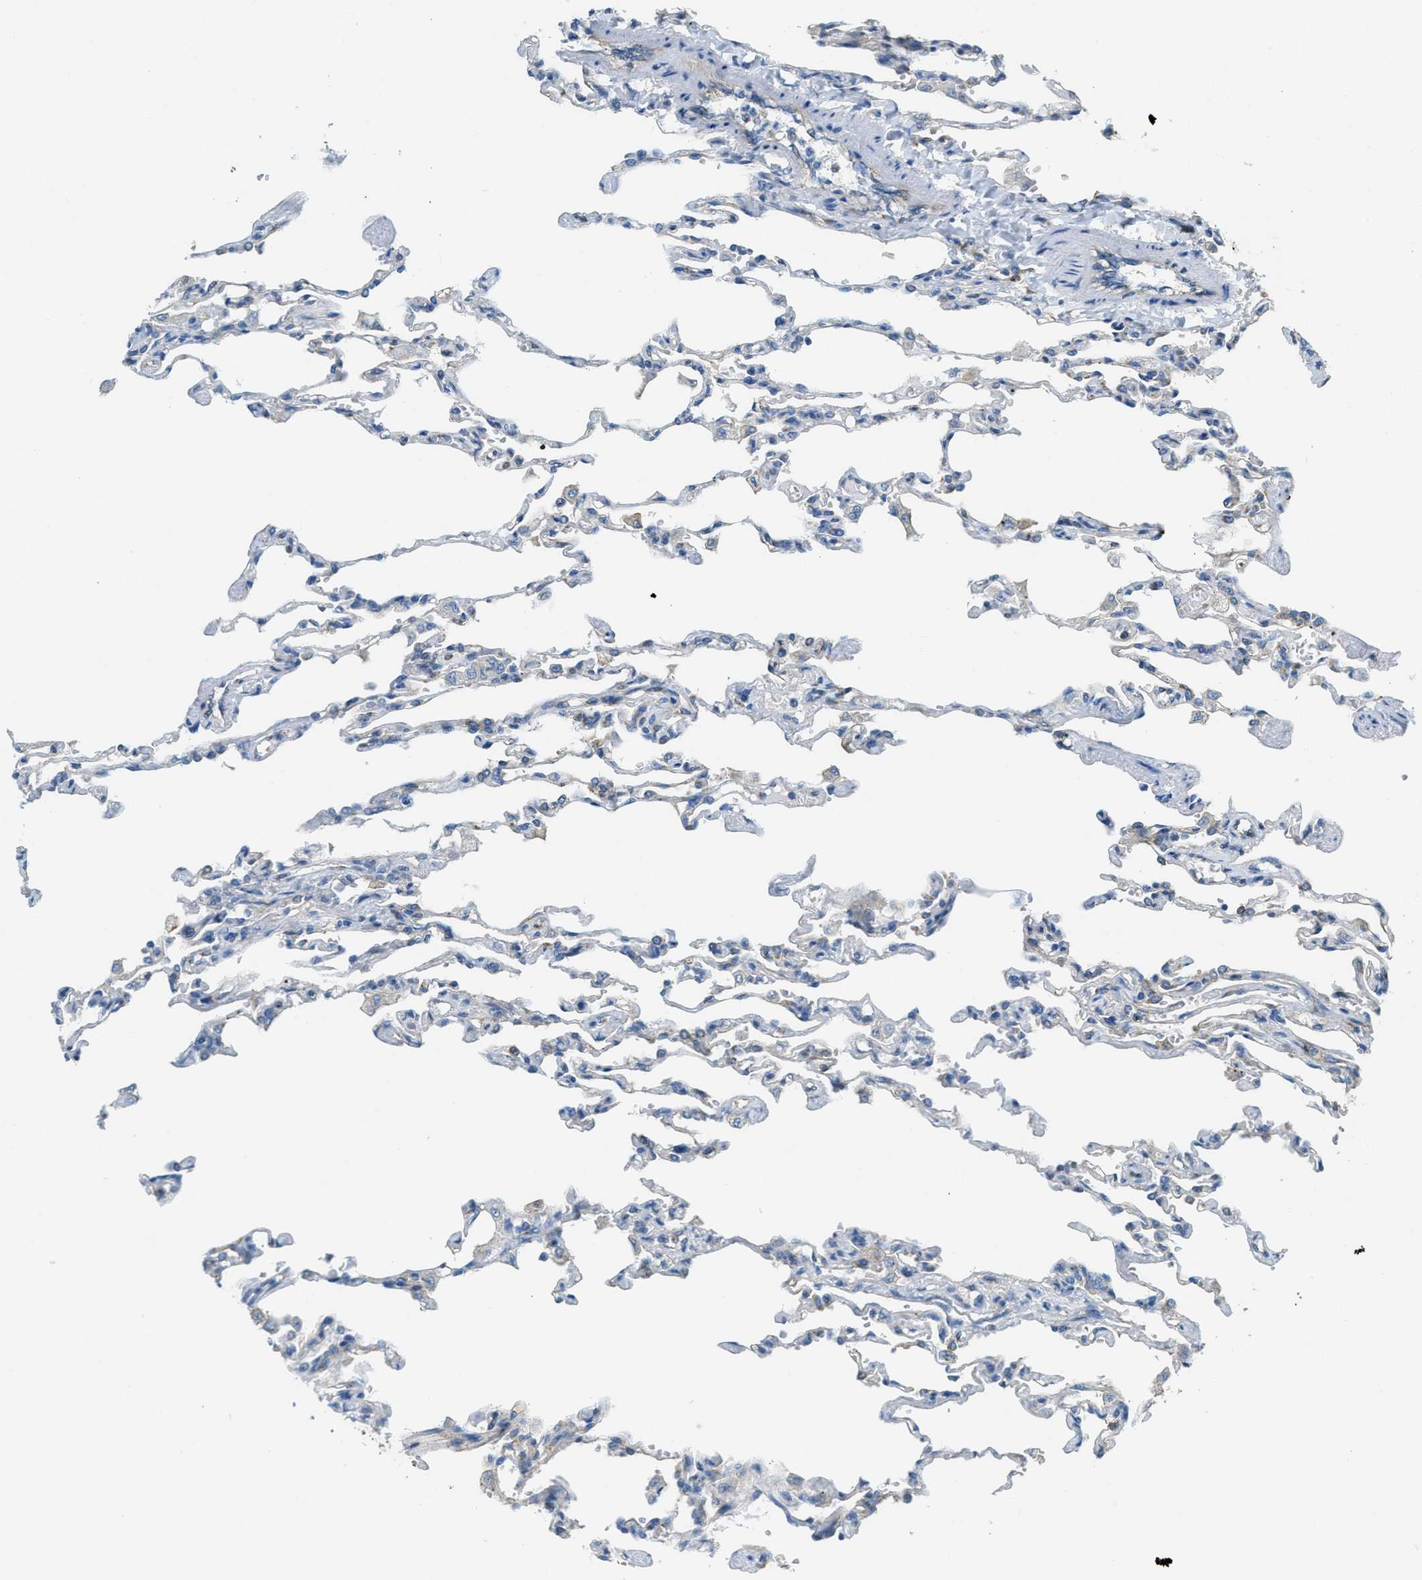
{"staining": {"intensity": "moderate", "quantity": "<25%", "location": "cytoplasmic/membranous"}, "tissue": "lung", "cell_type": "Alveolar cells", "image_type": "normal", "snomed": [{"axis": "morphology", "description": "Normal tissue, NOS"}, {"axis": "topography", "description": "Lung"}], "caption": "Moderate cytoplasmic/membranous positivity for a protein is appreciated in approximately <25% of alveolar cells of benign lung using immunohistochemistry (IHC).", "gene": "AP2B1", "patient": {"sex": "male", "age": 21}}